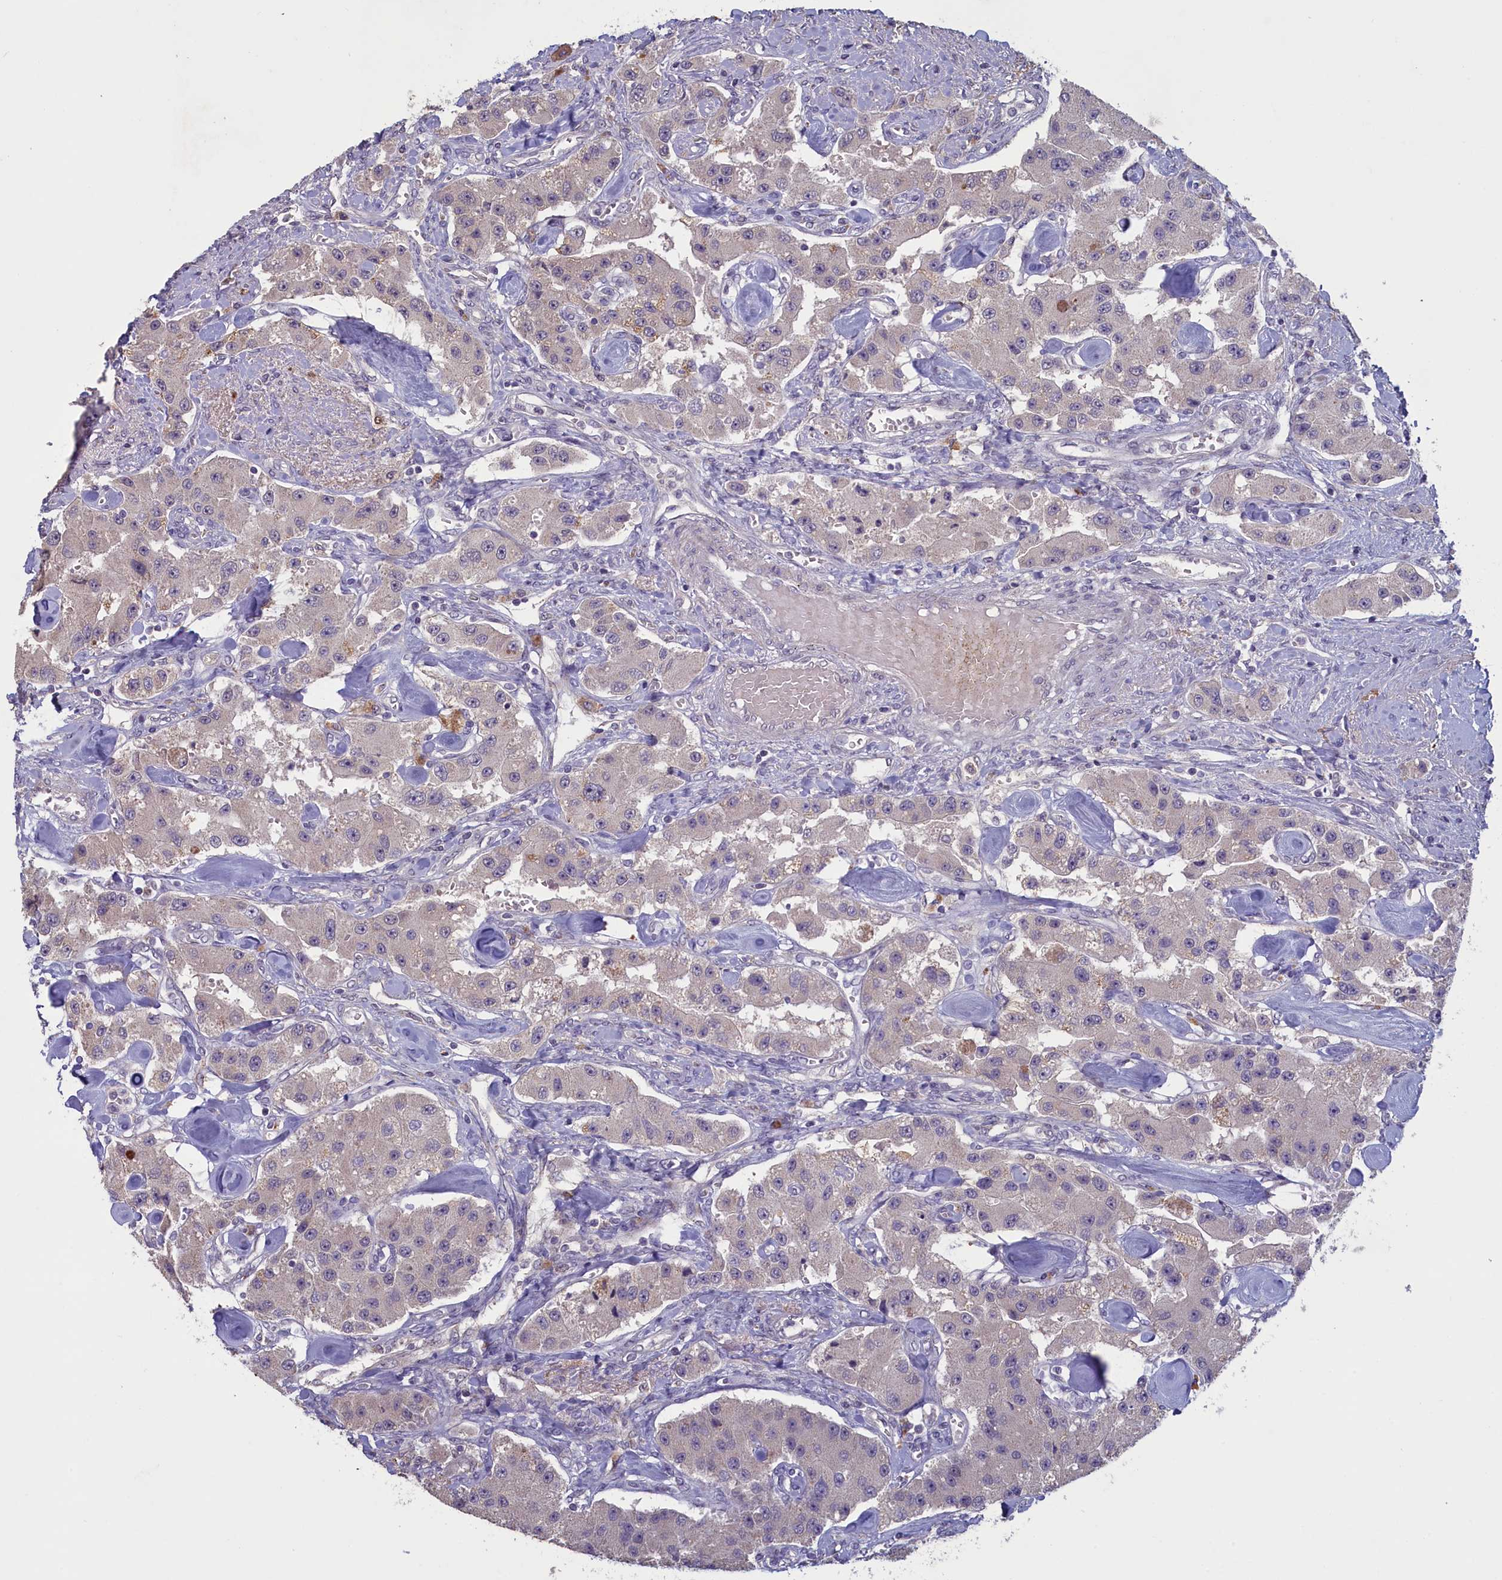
{"staining": {"intensity": "negative", "quantity": "none", "location": "none"}, "tissue": "carcinoid", "cell_type": "Tumor cells", "image_type": "cancer", "snomed": [{"axis": "morphology", "description": "Carcinoid, malignant, NOS"}, {"axis": "topography", "description": "Pancreas"}], "caption": "DAB (3,3'-diaminobenzidine) immunohistochemical staining of human malignant carcinoid demonstrates no significant expression in tumor cells.", "gene": "ATF7IP2", "patient": {"sex": "male", "age": 41}}